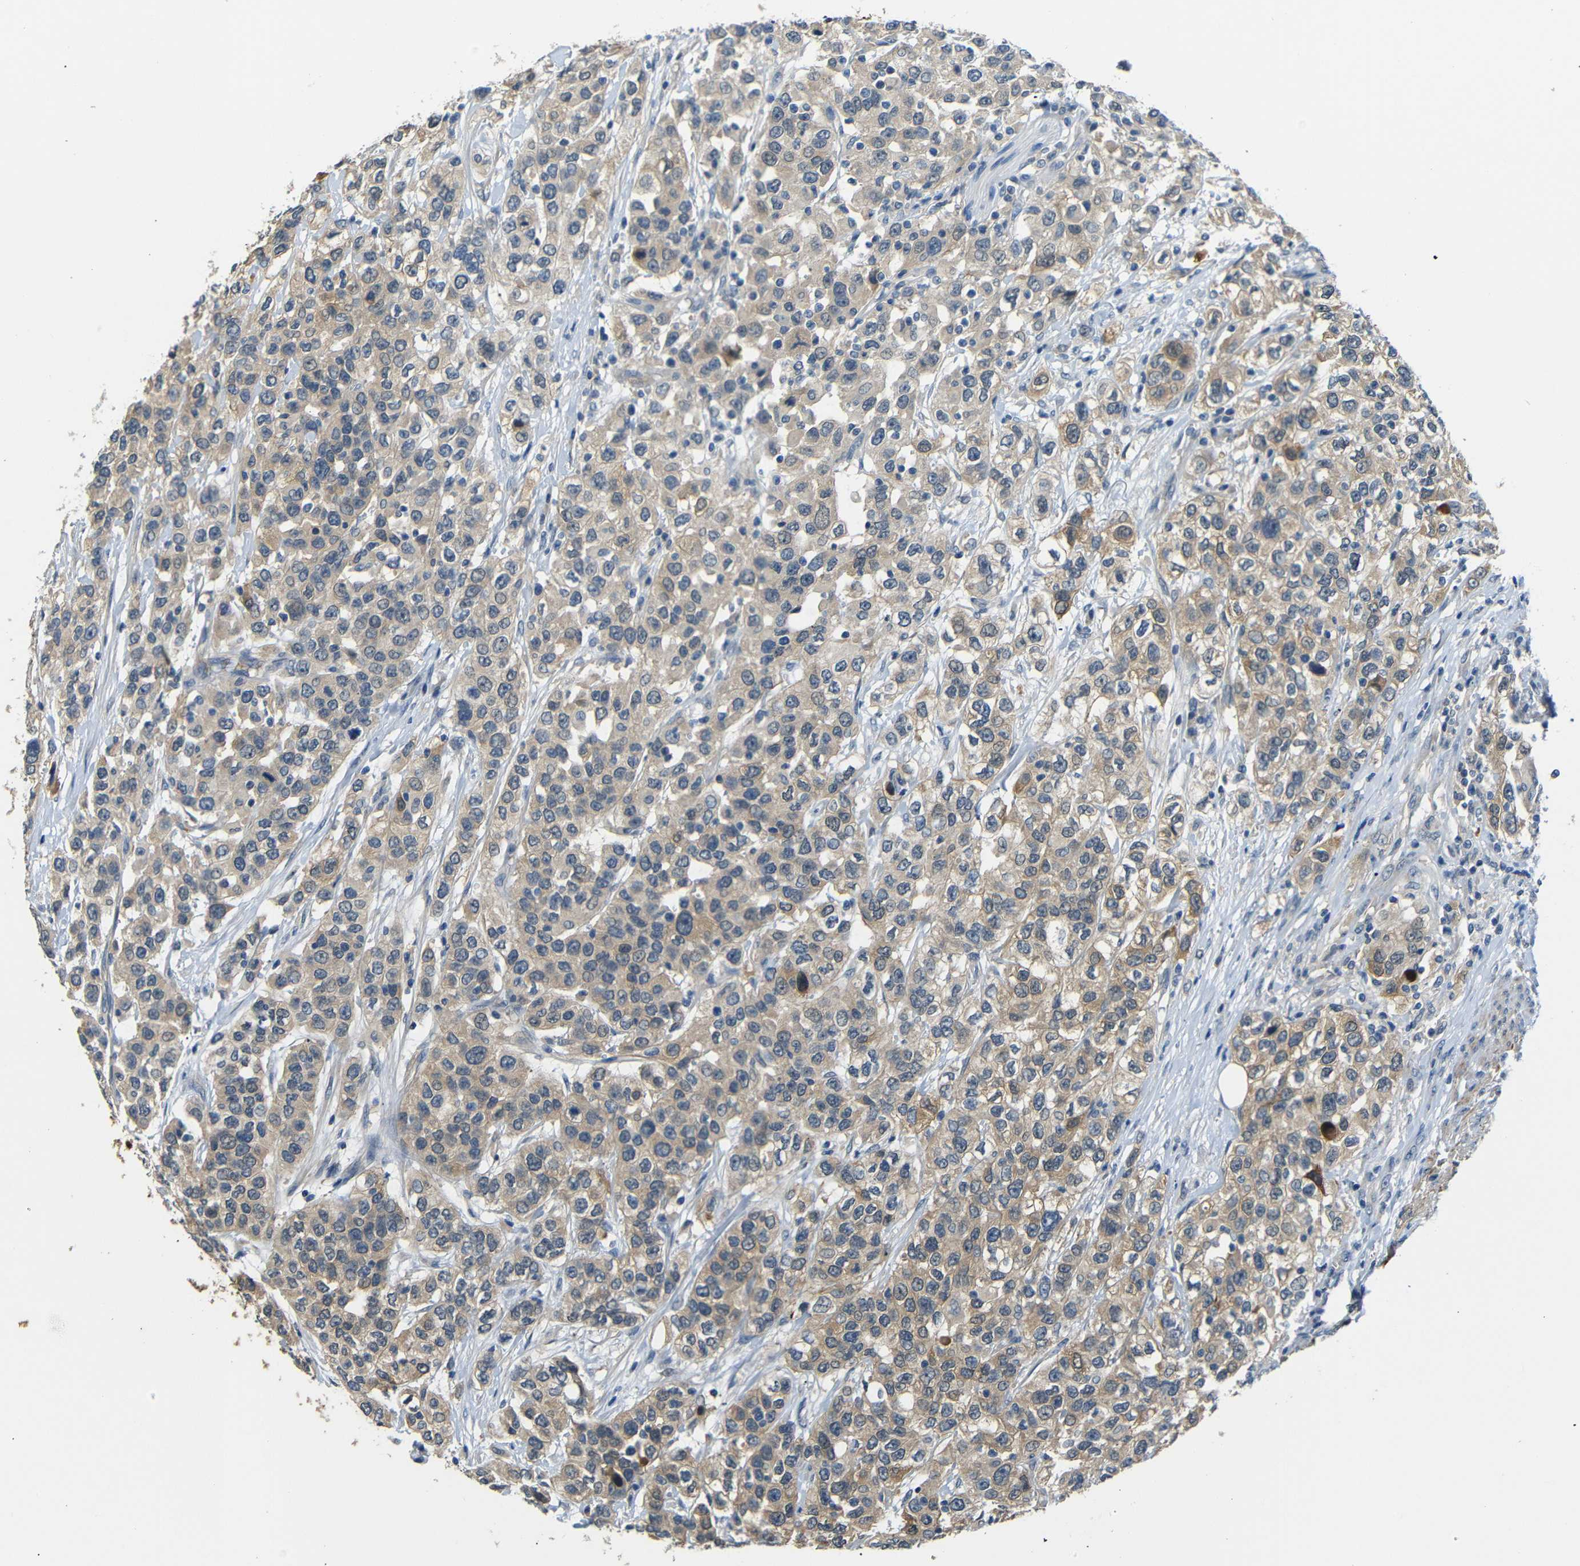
{"staining": {"intensity": "weak", "quantity": ">75%", "location": "cytoplasmic/membranous"}, "tissue": "urothelial cancer", "cell_type": "Tumor cells", "image_type": "cancer", "snomed": [{"axis": "morphology", "description": "Urothelial carcinoma, High grade"}, {"axis": "topography", "description": "Urinary bladder"}], "caption": "Immunohistochemistry histopathology image of neoplastic tissue: human urothelial carcinoma (high-grade) stained using immunohistochemistry shows low levels of weak protein expression localized specifically in the cytoplasmic/membranous of tumor cells, appearing as a cytoplasmic/membranous brown color.", "gene": "SFN", "patient": {"sex": "female", "age": 80}}